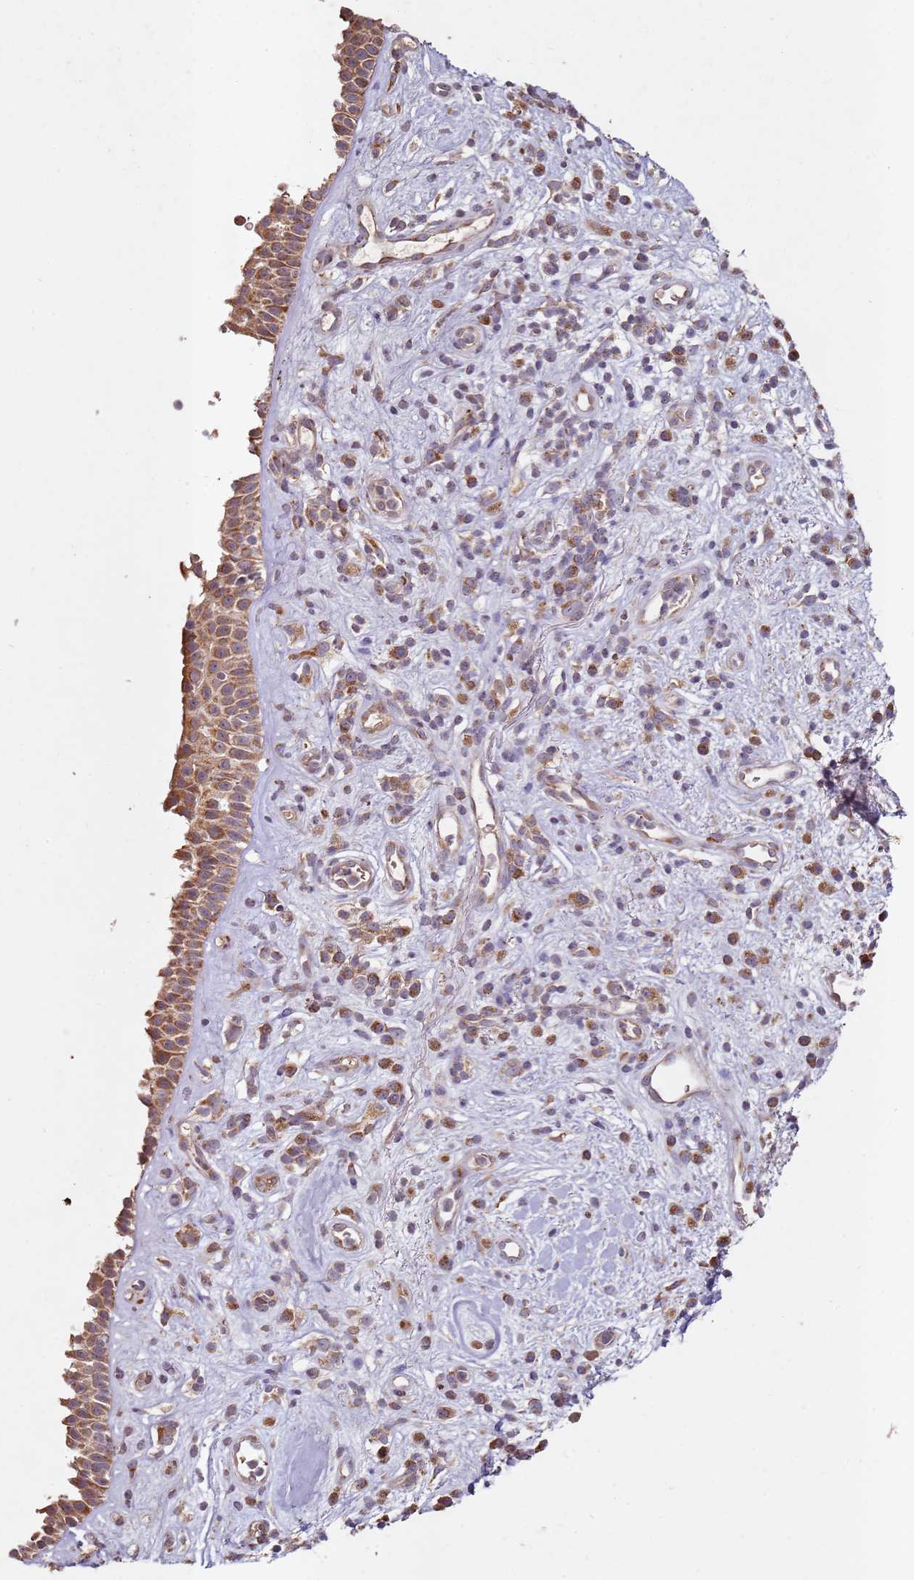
{"staining": {"intensity": "moderate", "quantity": ">75%", "location": "cytoplasmic/membranous"}, "tissue": "nasopharynx", "cell_type": "Respiratory epithelial cells", "image_type": "normal", "snomed": [{"axis": "morphology", "description": "Normal tissue, NOS"}, {"axis": "morphology", "description": "Squamous cell carcinoma, NOS"}, {"axis": "topography", "description": "Nasopharynx"}, {"axis": "topography", "description": "Head-Neck"}], "caption": "Approximately >75% of respiratory epithelial cells in benign nasopharynx exhibit moderate cytoplasmic/membranous protein staining as visualized by brown immunohistochemical staining.", "gene": "ARFRP1", "patient": {"sex": "male", "age": 85}}